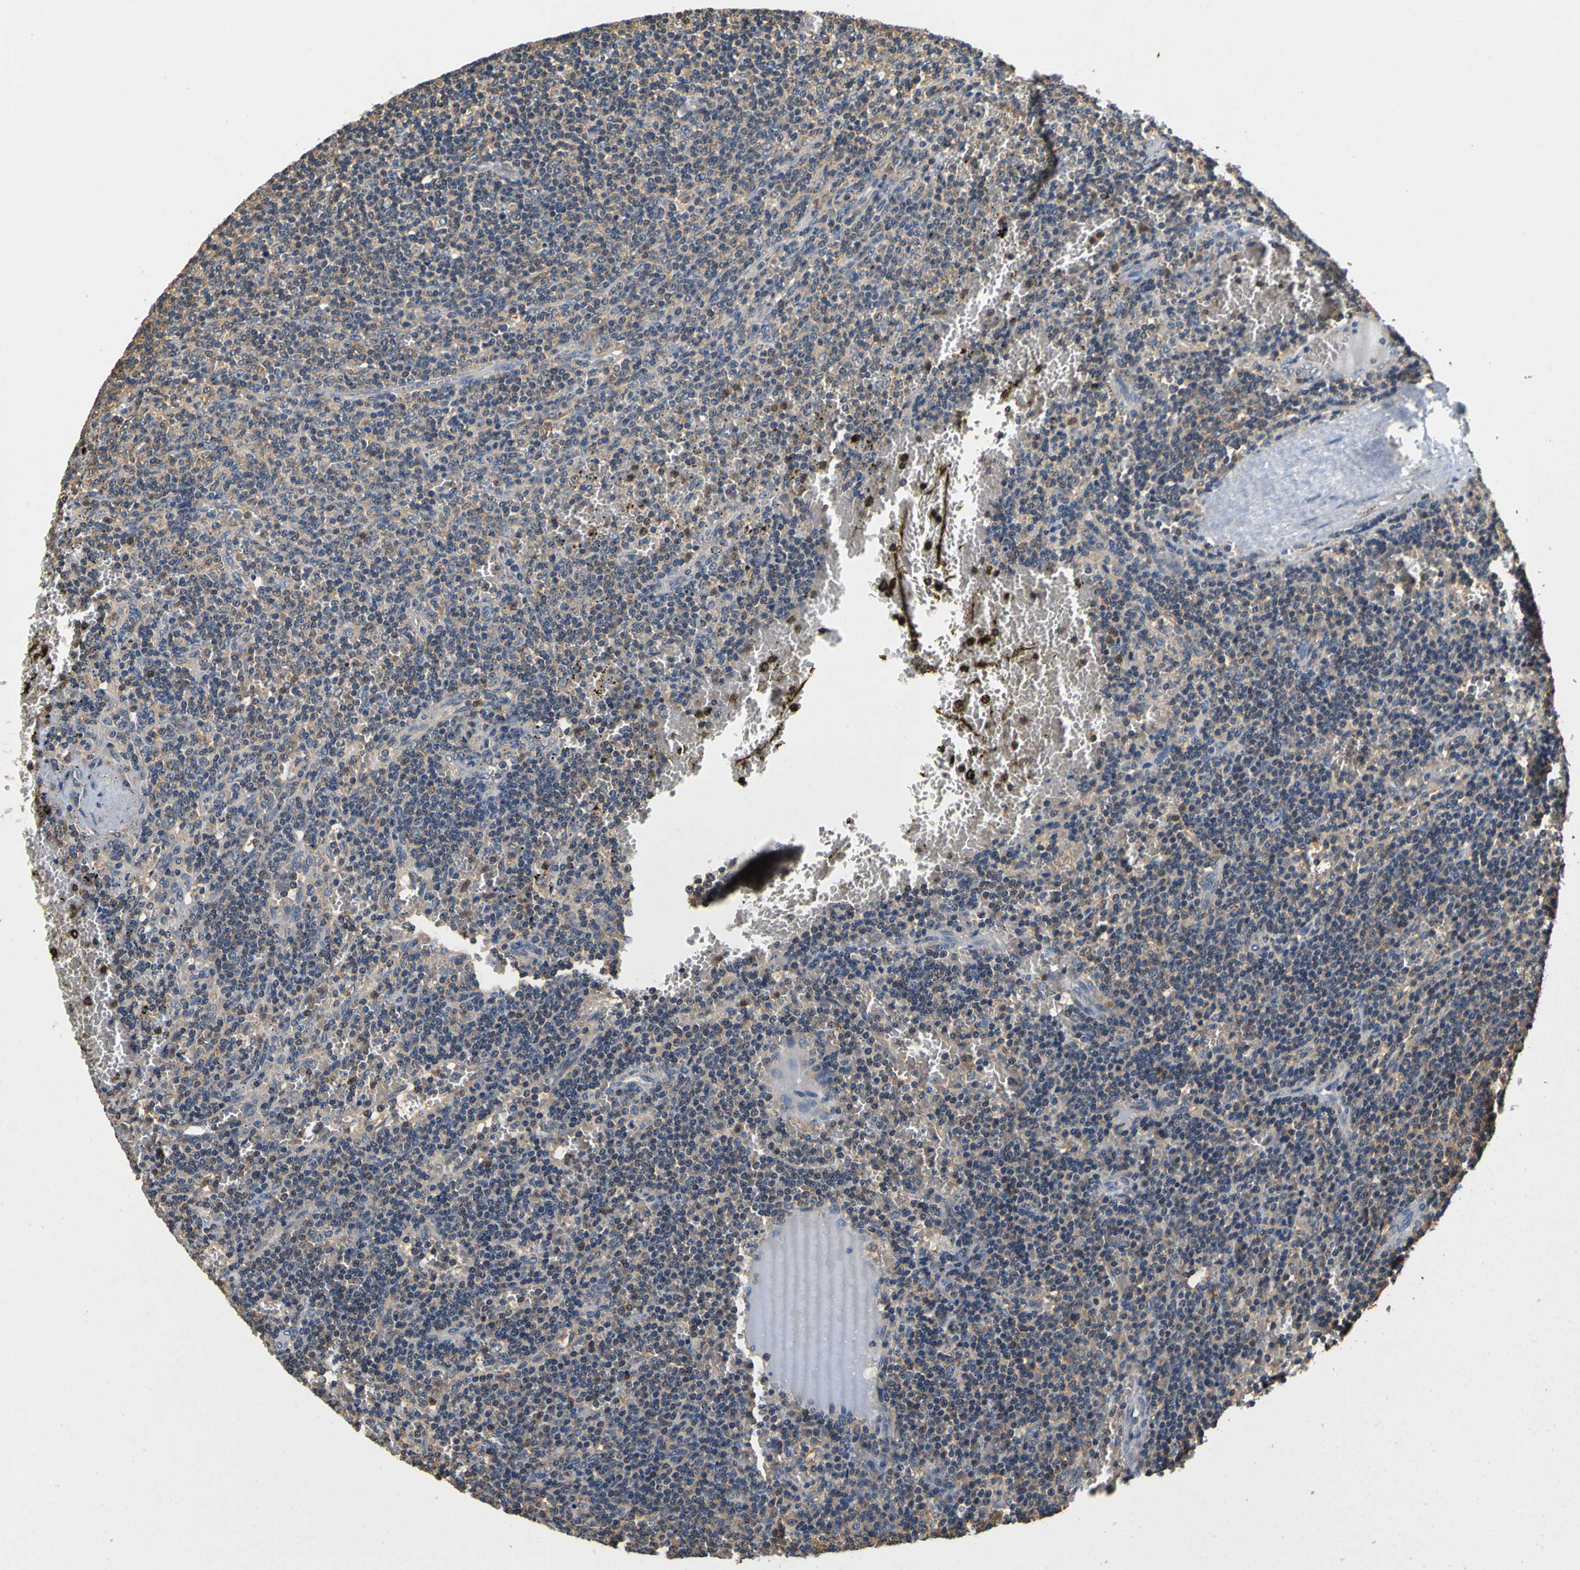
{"staining": {"intensity": "weak", "quantity": "<25%", "location": "cytoplasmic/membranous"}, "tissue": "lymphoma", "cell_type": "Tumor cells", "image_type": "cancer", "snomed": [{"axis": "morphology", "description": "Malignant lymphoma, non-Hodgkin's type, Low grade"}, {"axis": "topography", "description": "Spleen"}], "caption": "Tumor cells are negative for protein expression in human lymphoma.", "gene": "TNIK", "patient": {"sex": "female", "age": 50}}